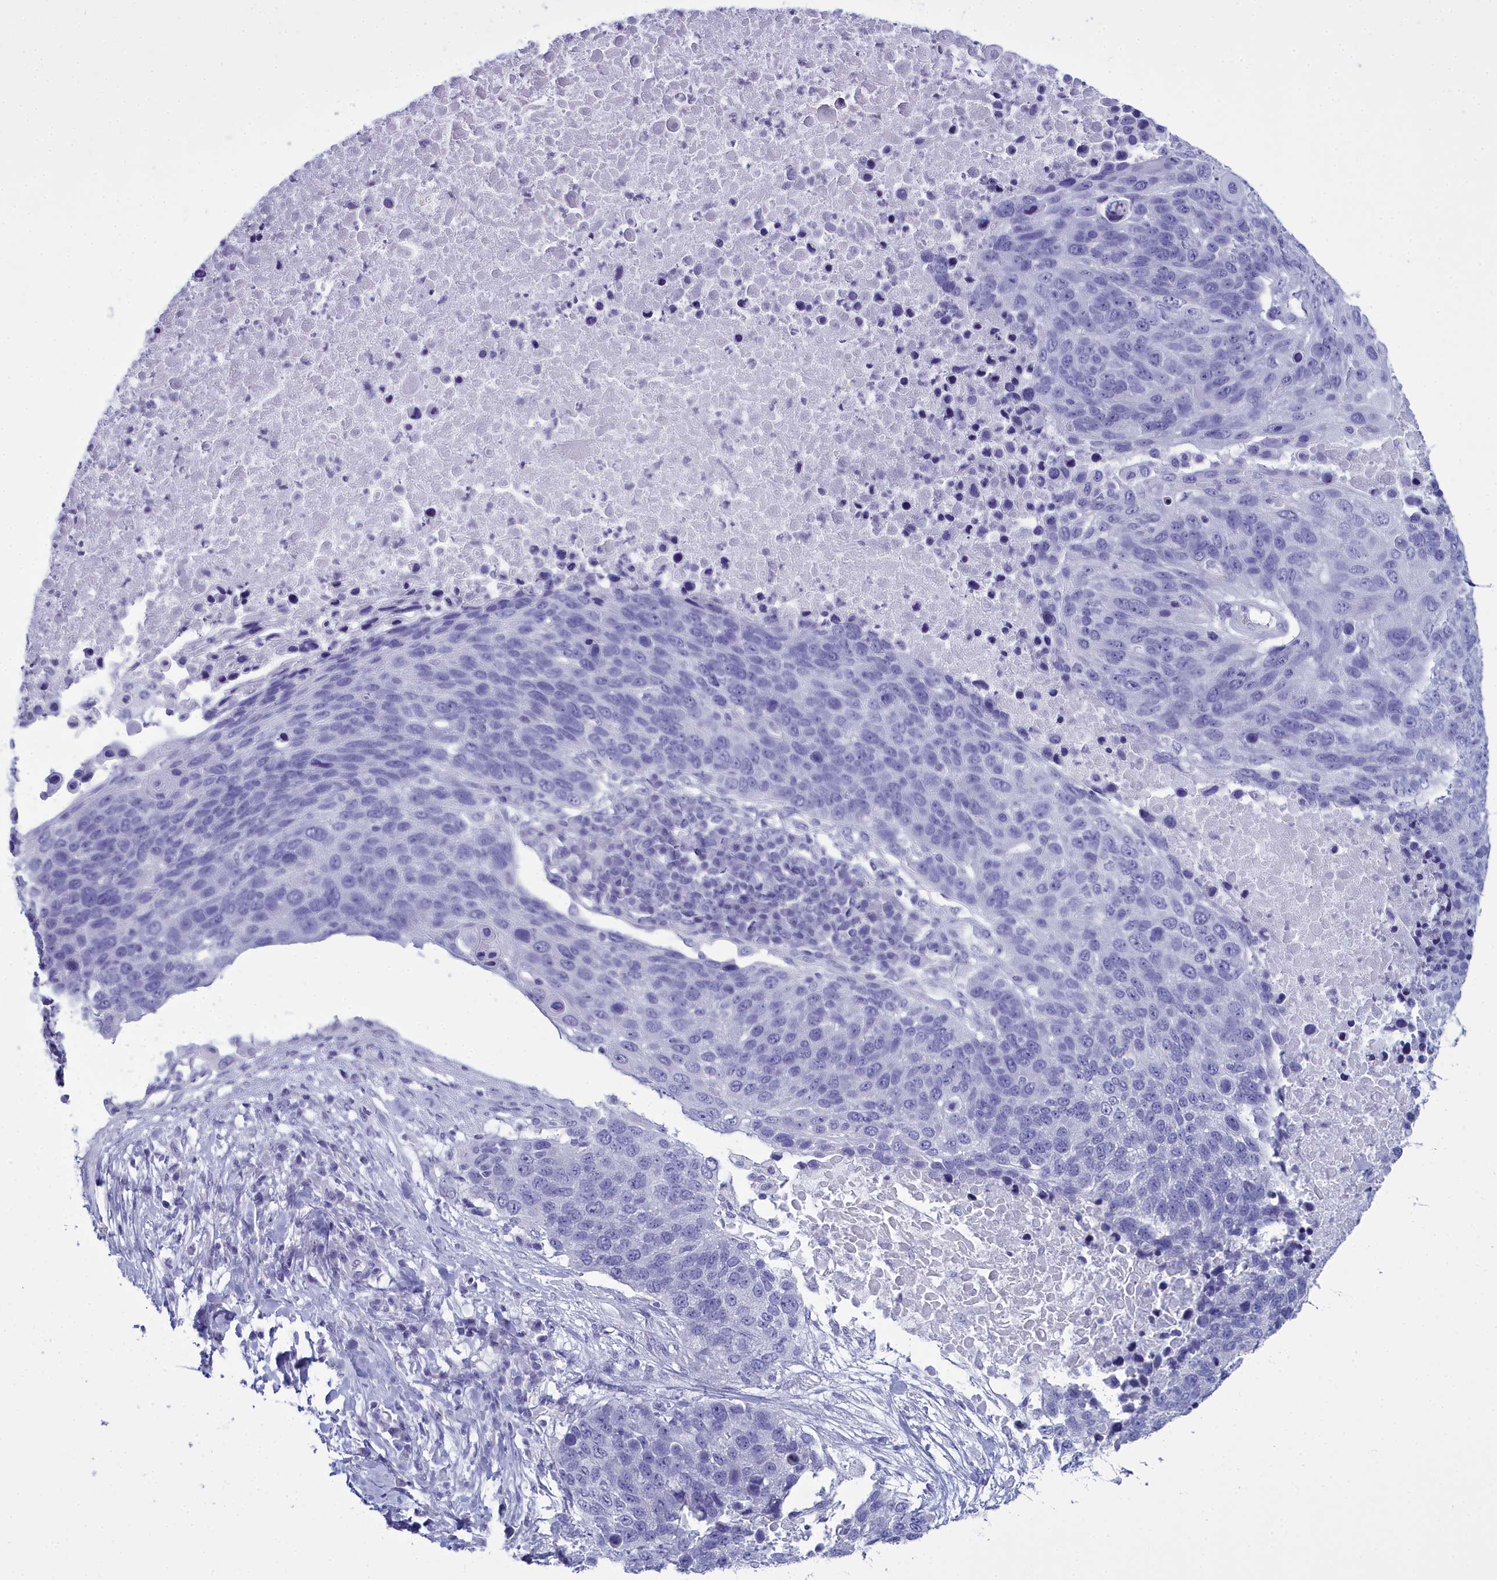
{"staining": {"intensity": "negative", "quantity": "none", "location": "none"}, "tissue": "lung cancer", "cell_type": "Tumor cells", "image_type": "cancer", "snomed": [{"axis": "morphology", "description": "Normal tissue, NOS"}, {"axis": "morphology", "description": "Squamous cell carcinoma, NOS"}, {"axis": "topography", "description": "Lymph node"}, {"axis": "topography", "description": "Lung"}], "caption": "A micrograph of human squamous cell carcinoma (lung) is negative for staining in tumor cells.", "gene": "MAP6", "patient": {"sex": "male", "age": 66}}